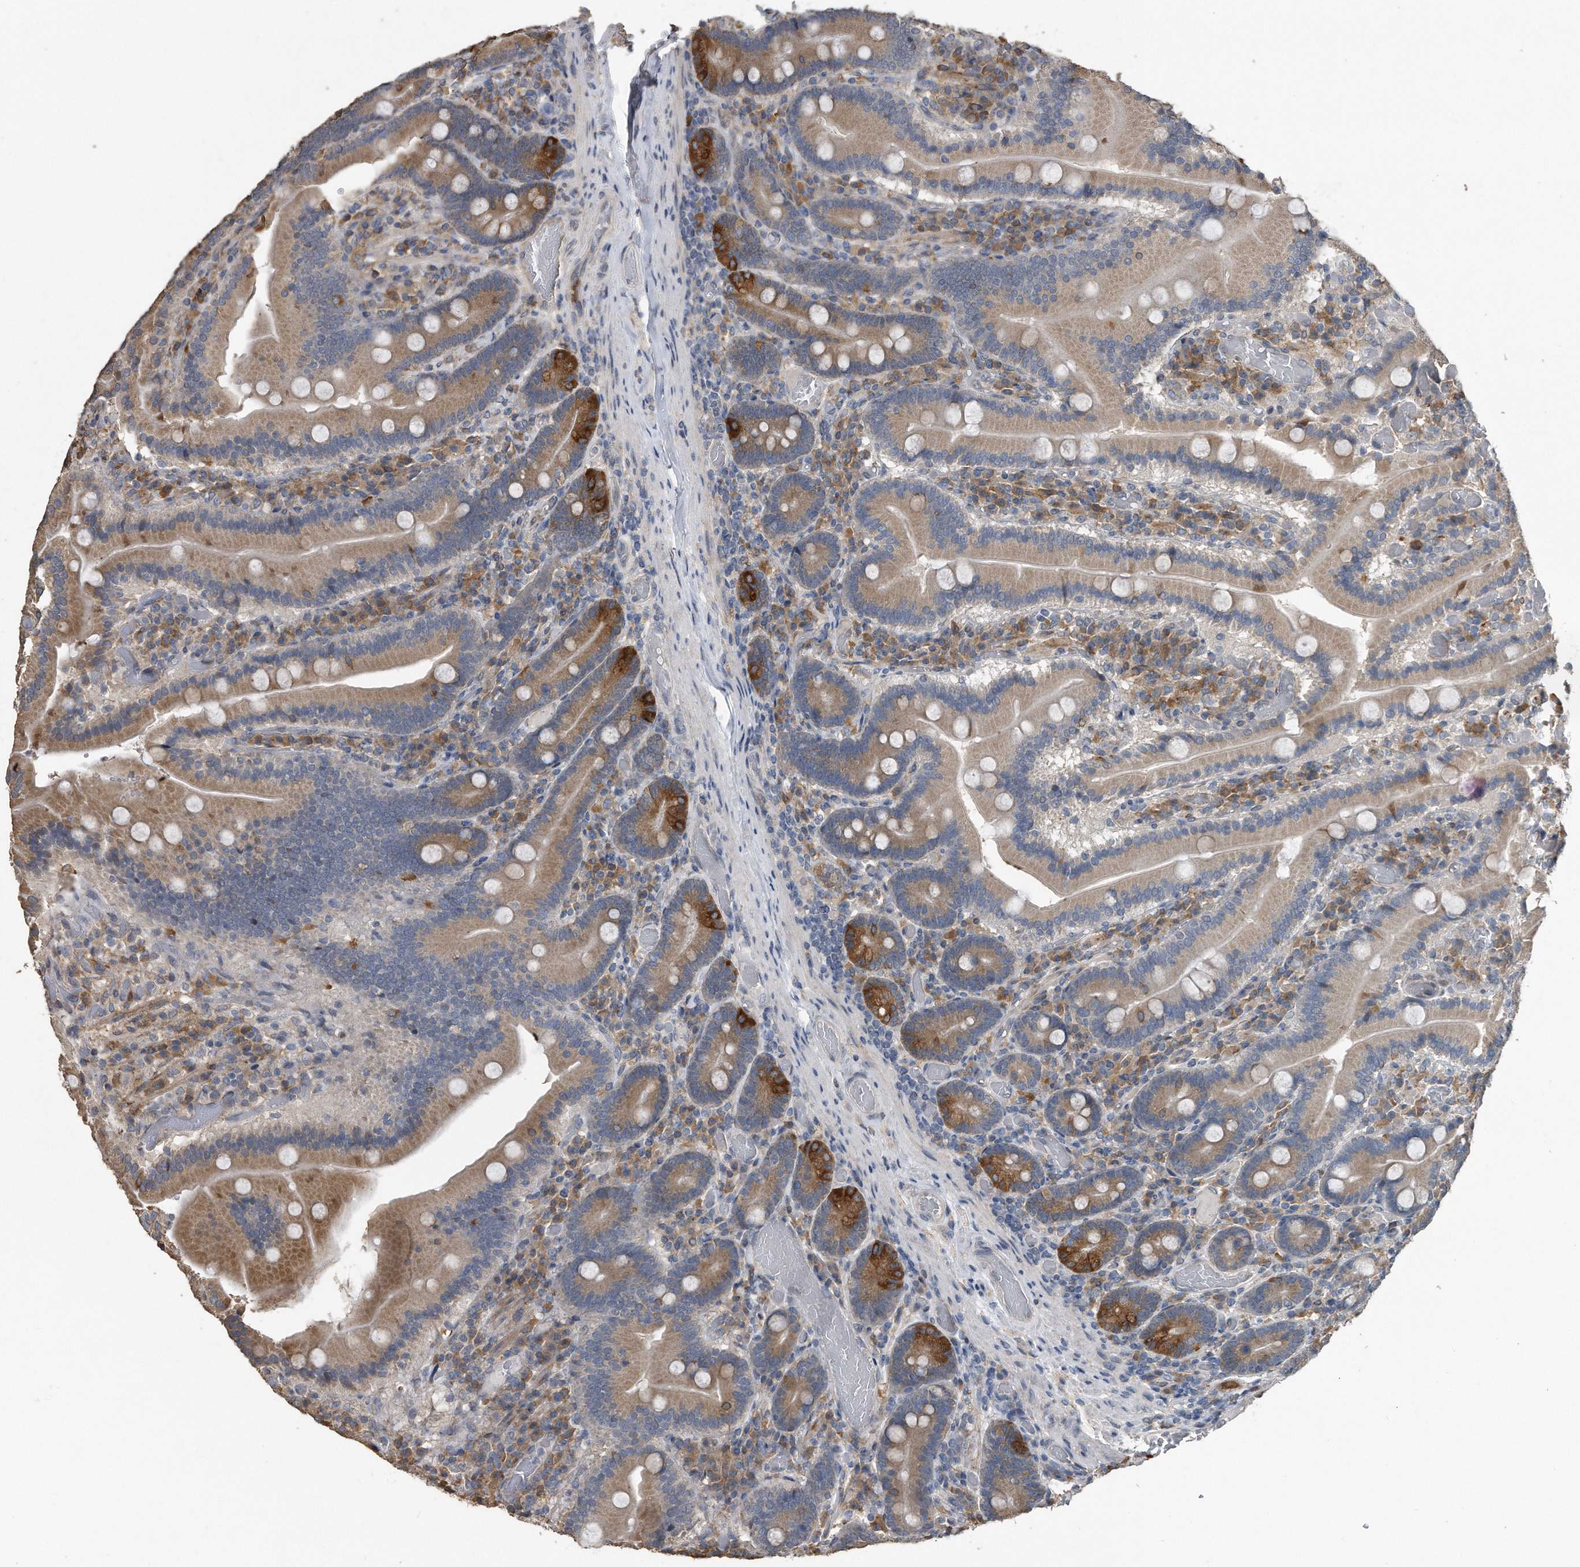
{"staining": {"intensity": "moderate", "quantity": ">75%", "location": "cytoplasmic/membranous"}, "tissue": "duodenum", "cell_type": "Glandular cells", "image_type": "normal", "snomed": [{"axis": "morphology", "description": "Normal tissue, NOS"}, {"axis": "topography", "description": "Duodenum"}], "caption": "Duodenum stained with a protein marker demonstrates moderate staining in glandular cells.", "gene": "PCLO", "patient": {"sex": "female", "age": 62}}